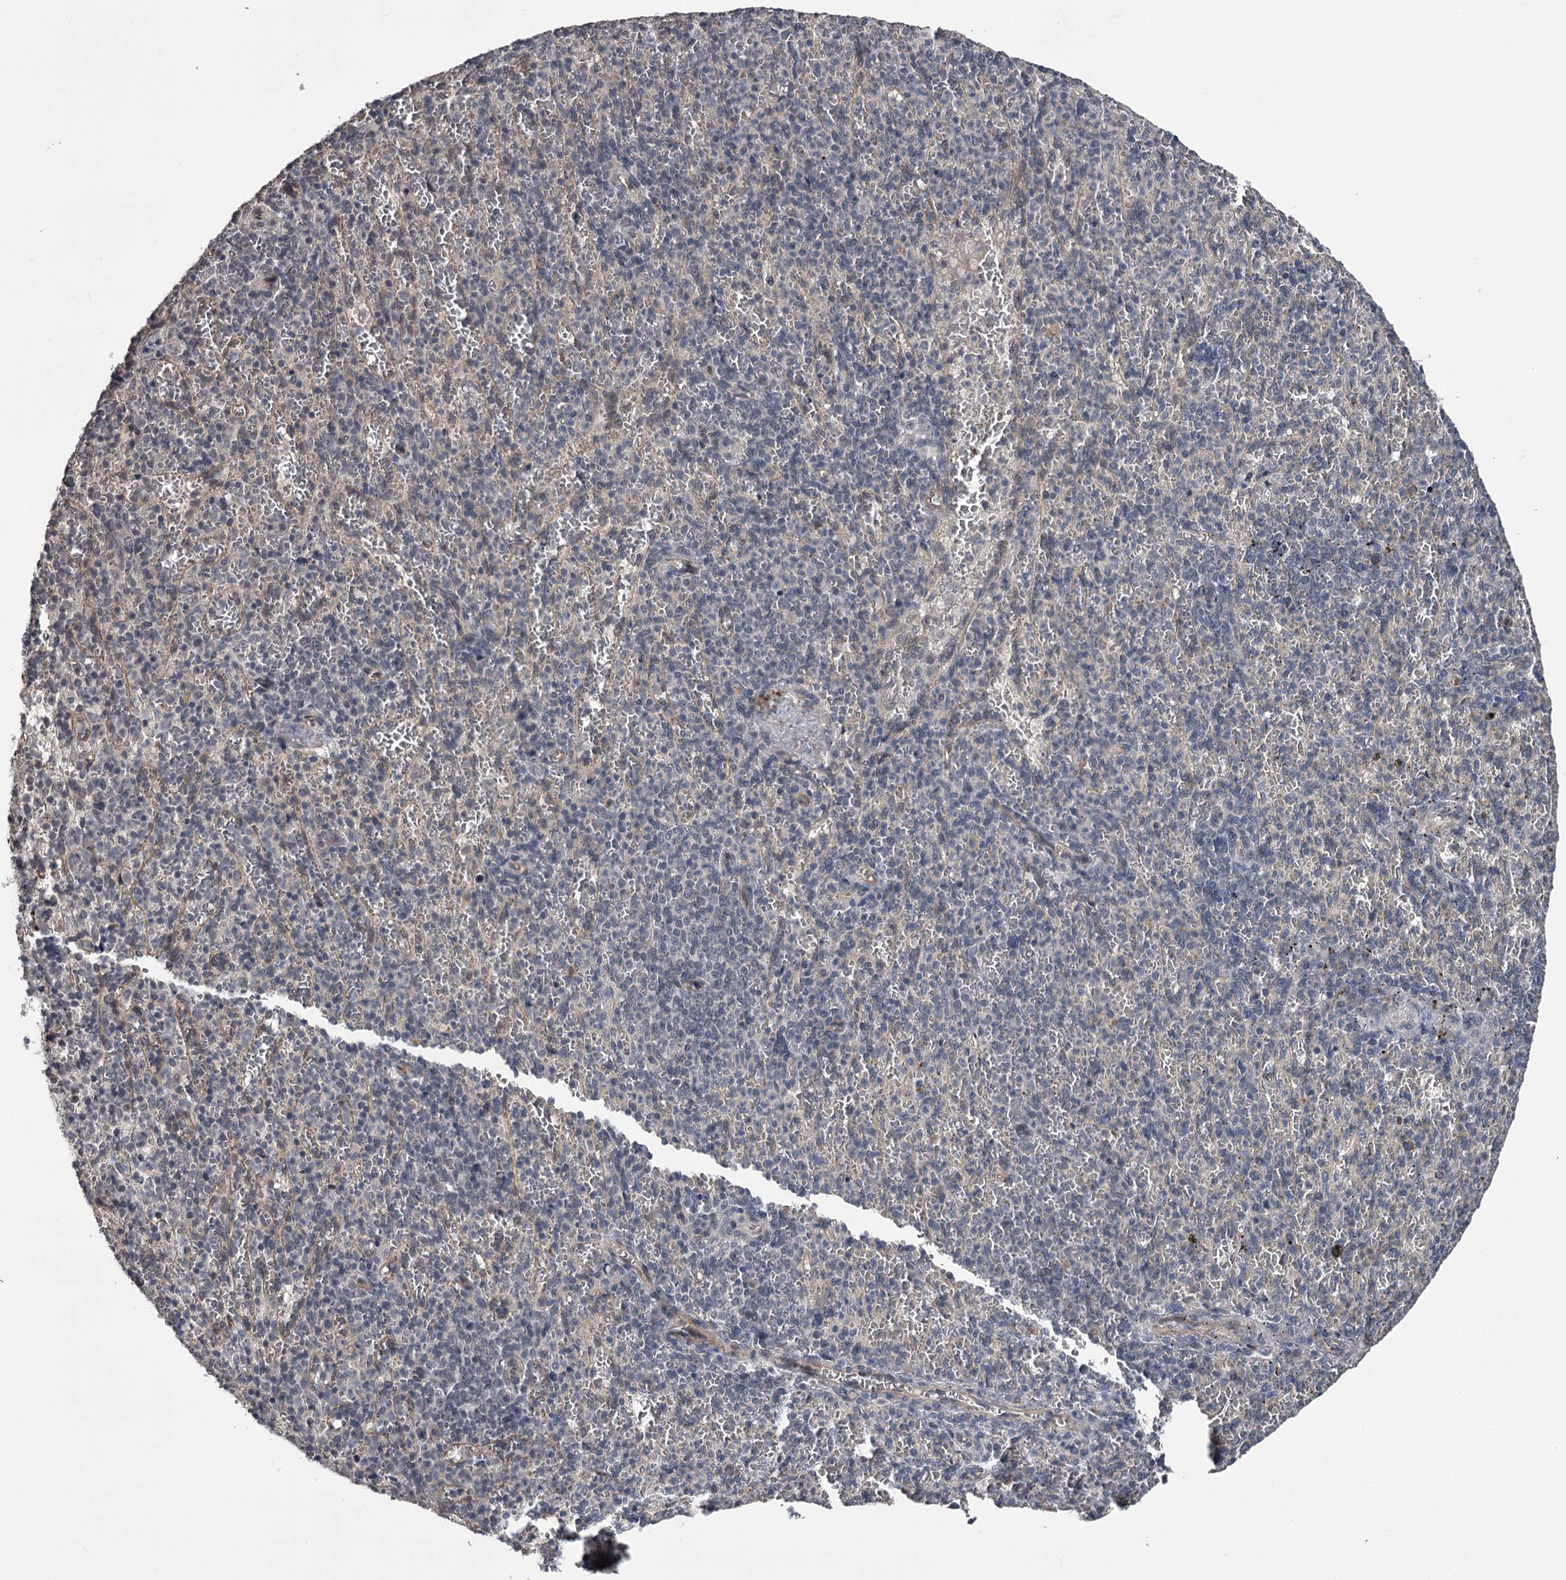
{"staining": {"intensity": "negative", "quantity": "none", "location": "none"}, "tissue": "spleen", "cell_type": "Cells in red pulp", "image_type": "normal", "snomed": [{"axis": "morphology", "description": "Normal tissue, NOS"}, {"axis": "topography", "description": "Spleen"}], "caption": "A photomicrograph of spleen stained for a protein exhibits no brown staining in cells in red pulp. Nuclei are stained in blue.", "gene": "CWF19L2", "patient": {"sex": "female", "age": 74}}